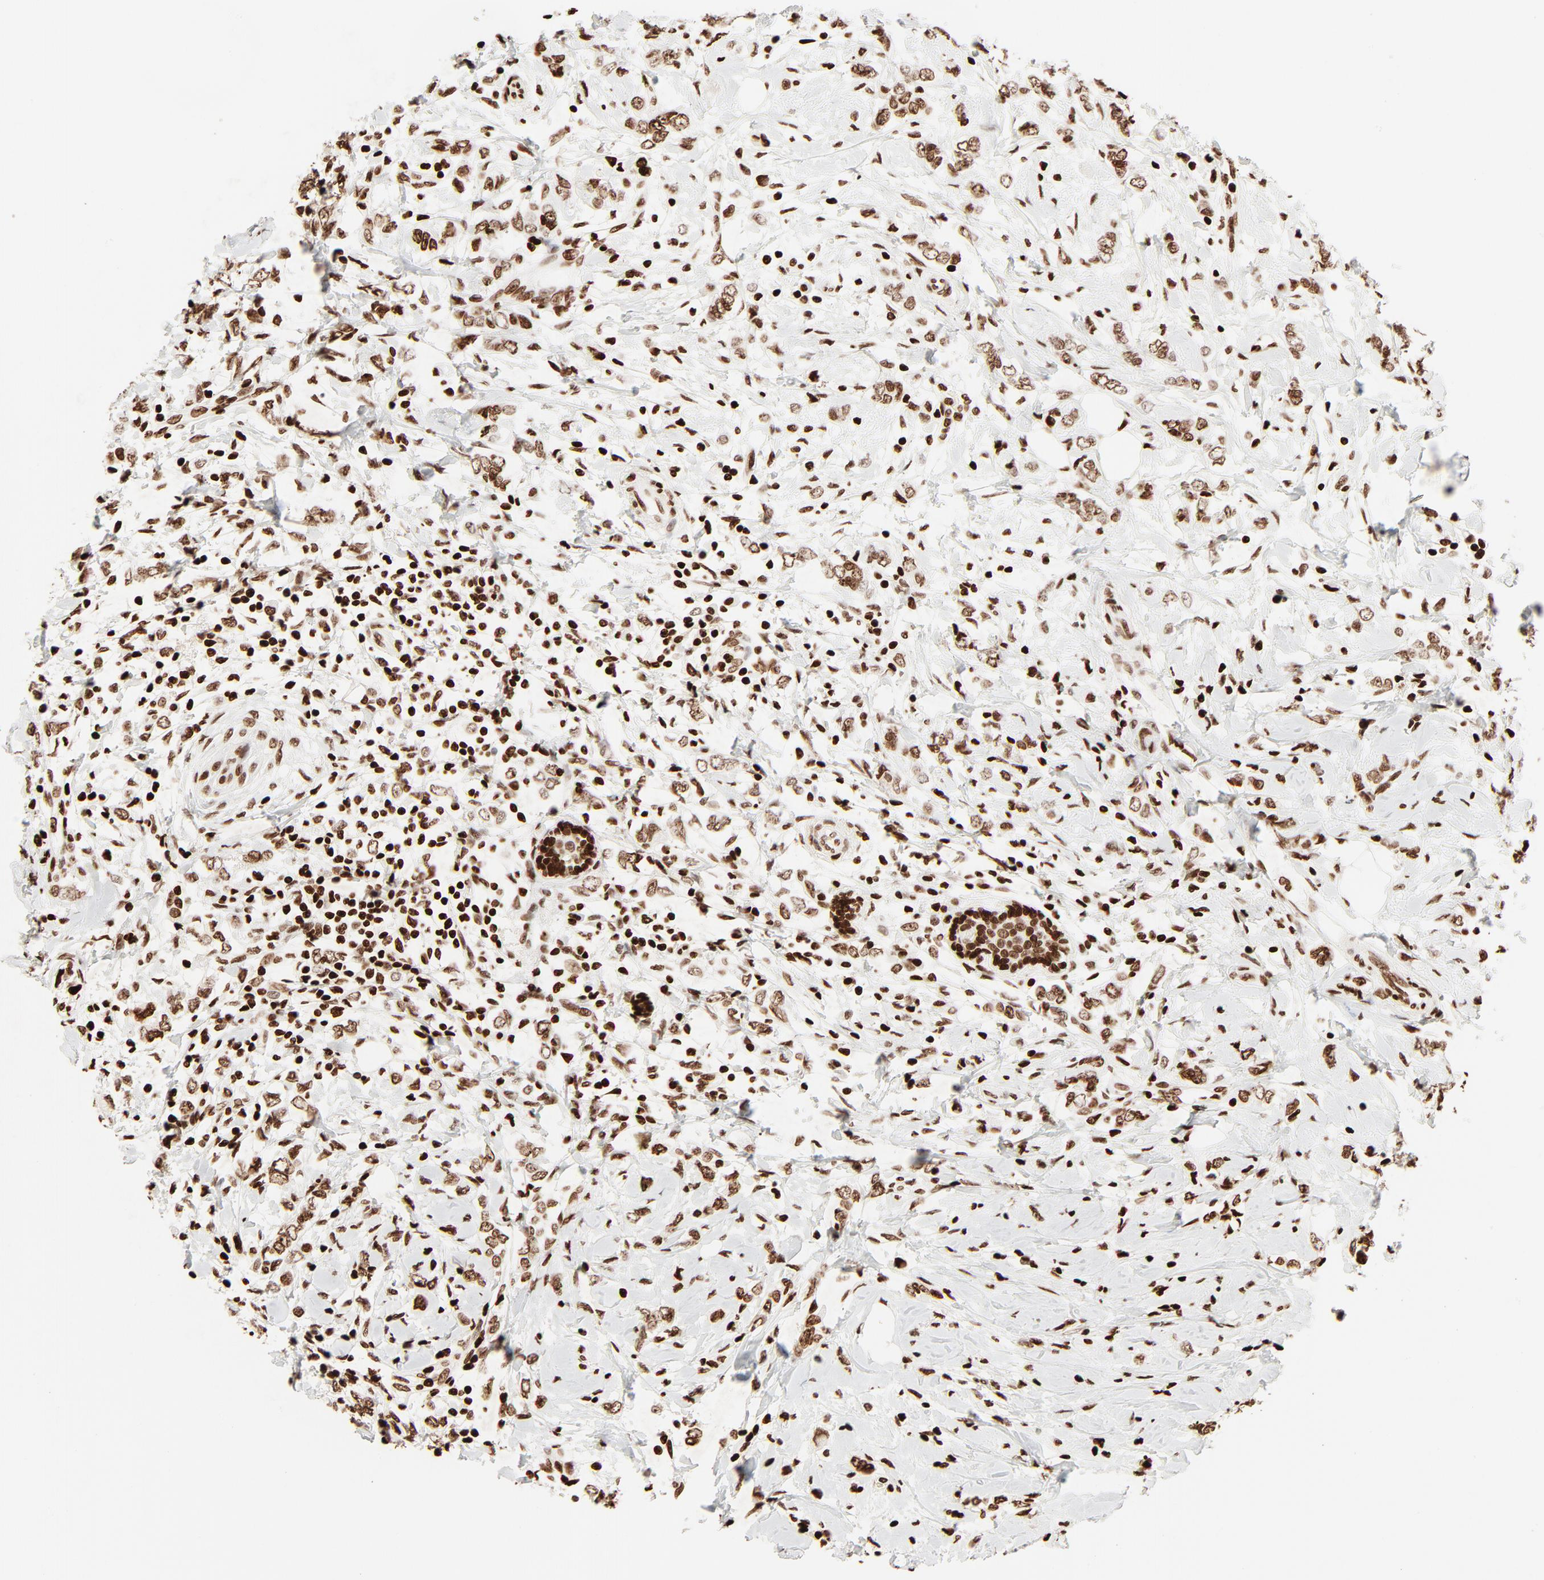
{"staining": {"intensity": "moderate", "quantity": ">75%", "location": "nuclear"}, "tissue": "breast cancer", "cell_type": "Tumor cells", "image_type": "cancer", "snomed": [{"axis": "morphology", "description": "Normal tissue, NOS"}, {"axis": "morphology", "description": "Lobular carcinoma"}, {"axis": "topography", "description": "Breast"}], "caption": "High-power microscopy captured an IHC image of breast cancer (lobular carcinoma), revealing moderate nuclear expression in approximately >75% of tumor cells.", "gene": "HMGB2", "patient": {"sex": "female", "age": 47}}